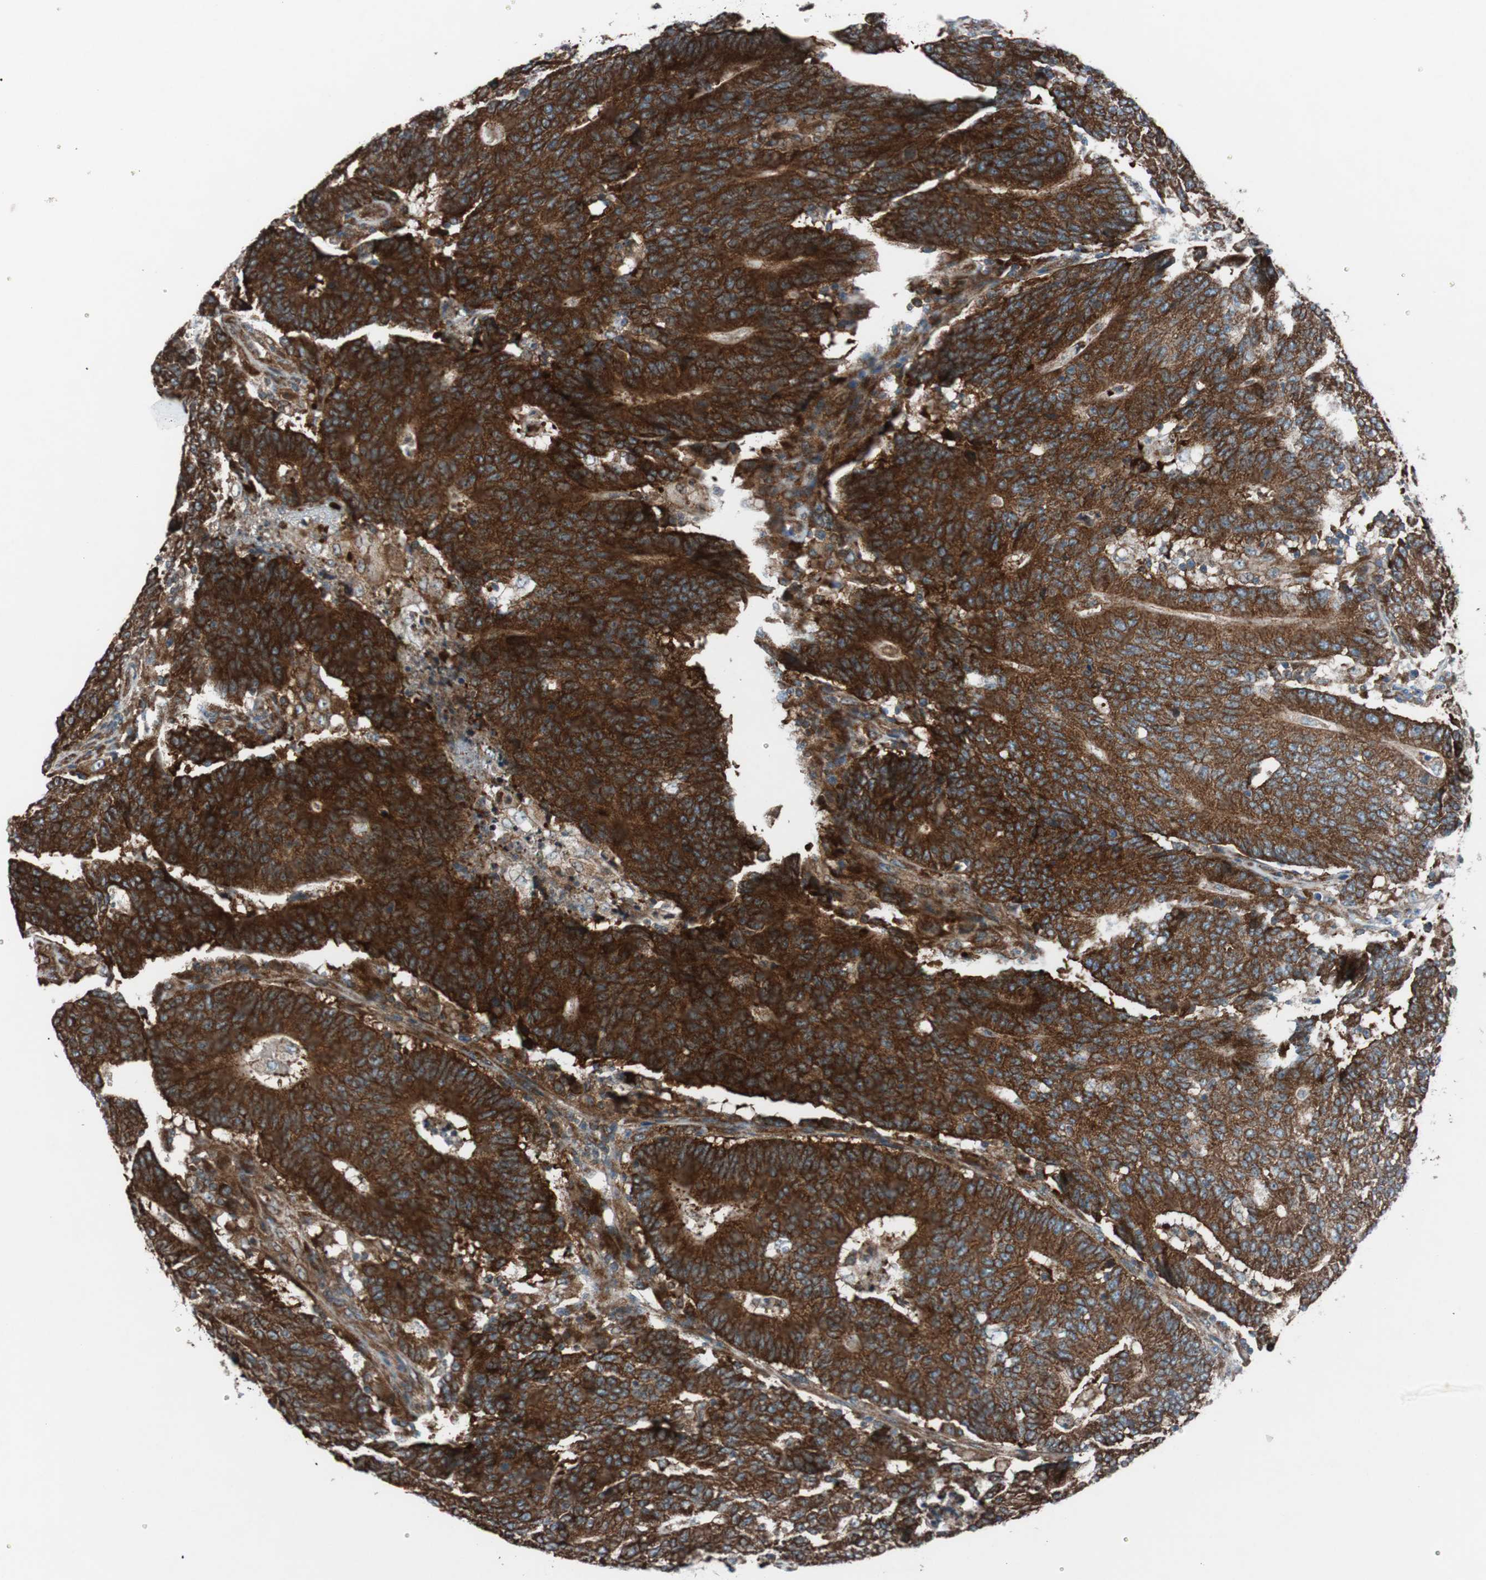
{"staining": {"intensity": "strong", "quantity": ">75%", "location": "cytoplasmic/membranous"}, "tissue": "colorectal cancer", "cell_type": "Tumor cells", "image_type": "cancer", "snomed": [{"axis": "morphology", "description": "Normal tissue, NOS"}, {"axis": "morphology", "description": "Adenocarcinoma, NOS"}, {"axis": "topography", "description": "Colon"}], "caption": "Strong cytoplasmic/membranous staining for a protein is identified in about >75% of tumor cells of colorectal cancer (adenocarcinoma) using immunohistochemistry.", "gene": "CCL14", "patient": {"sex": "female", "age": 75}}